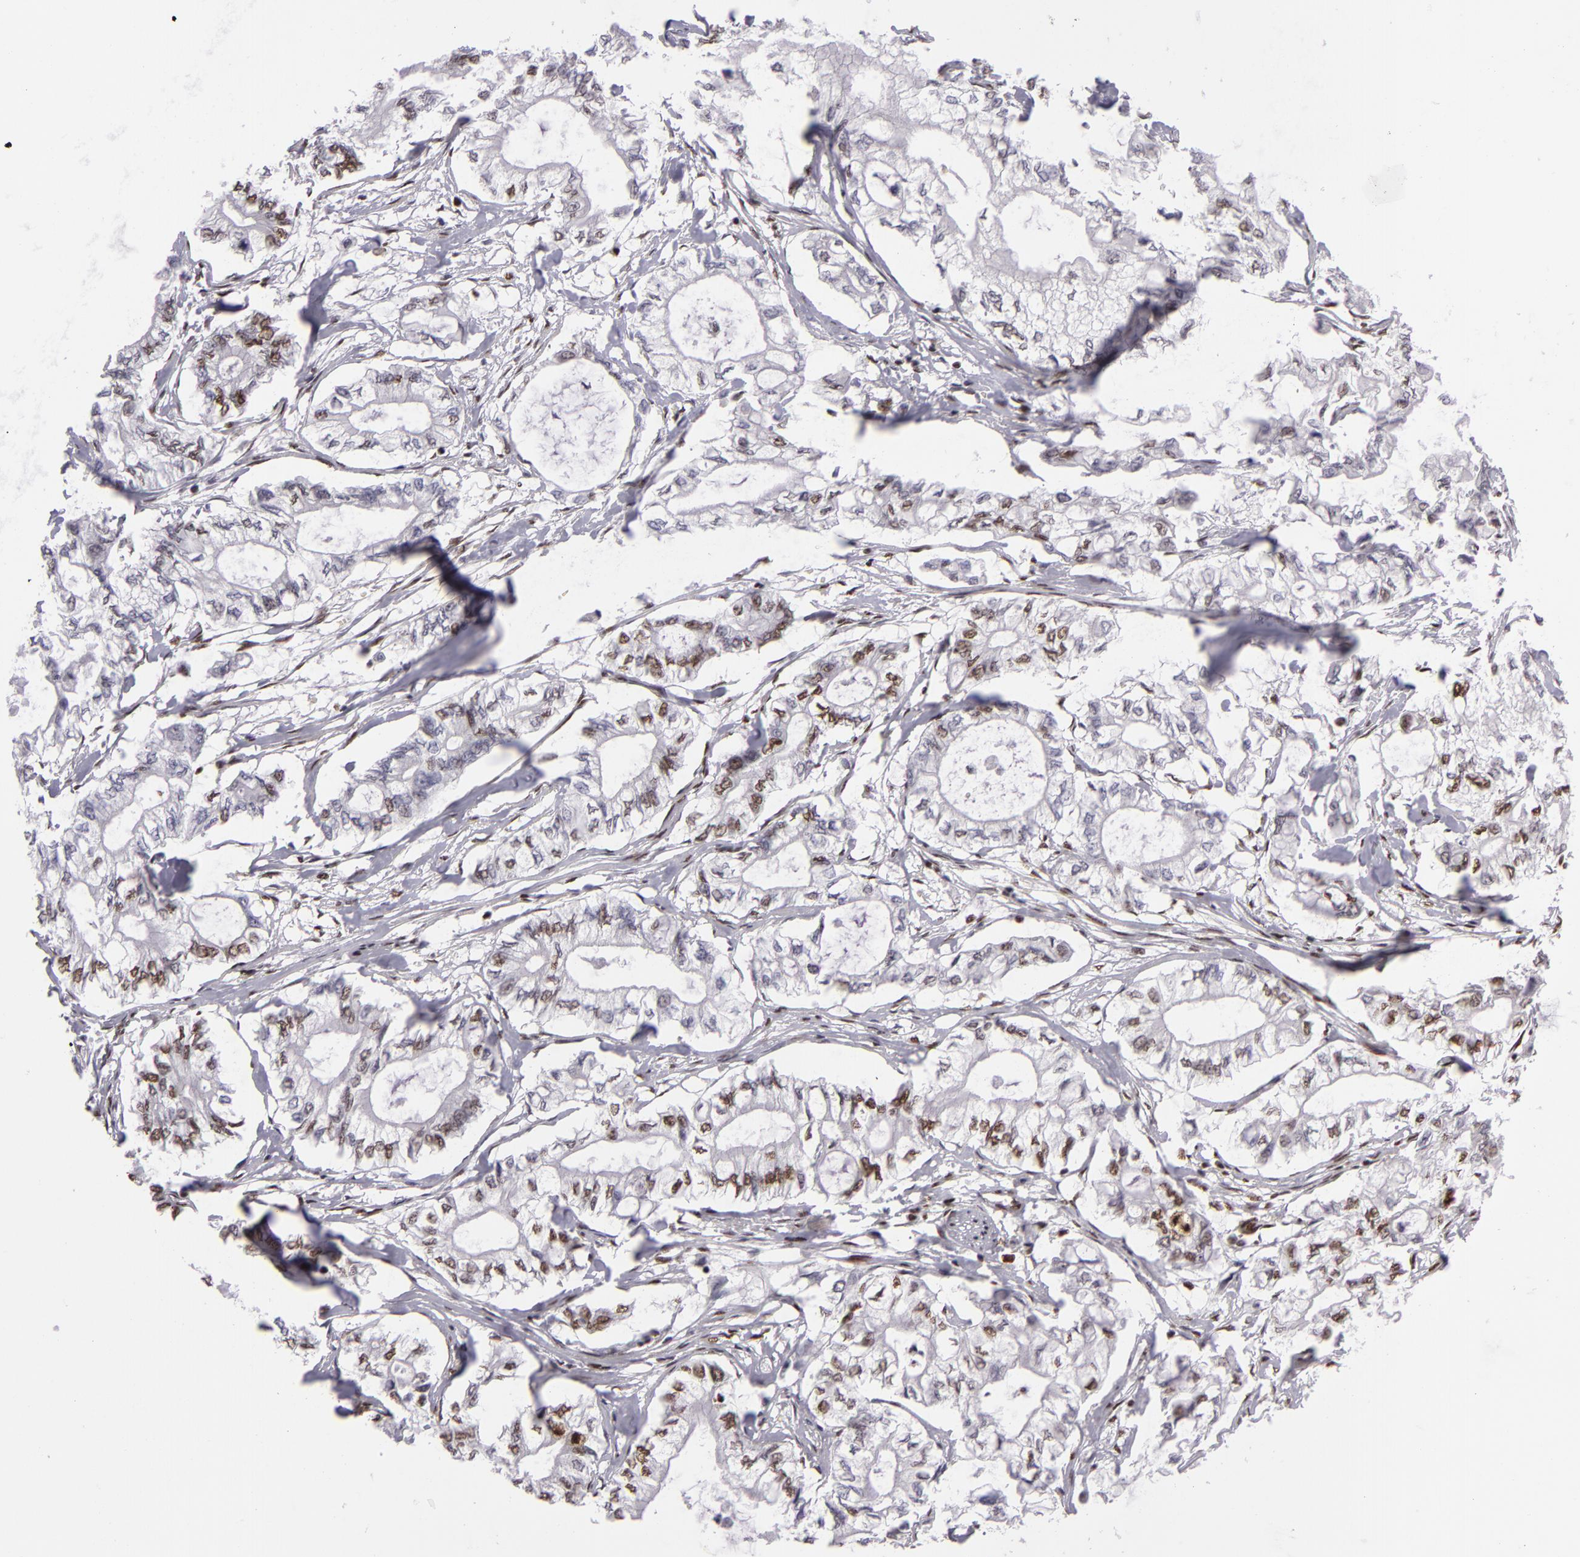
{"staining": {"intensity": "moderate", "quantity": "<25%", "location": "nuclear"}, "tissue": "pancreatic cancer", "cell_type": "Tumor cells", "image_type": "cancer", "snomed": [{"axis": "morphology", "description": "Adenocarcinoma, NOS"}, {"axis": "topography", "description": "Pancreas"}], "caption": "About <25% of tumor cells in human pancreatic cancer demonstrate moderate nuclear protein staining as visualized by brown immunohistochemical staining.", "gene": "SAFB", "patient": {"sex": "male", "age": 79}}